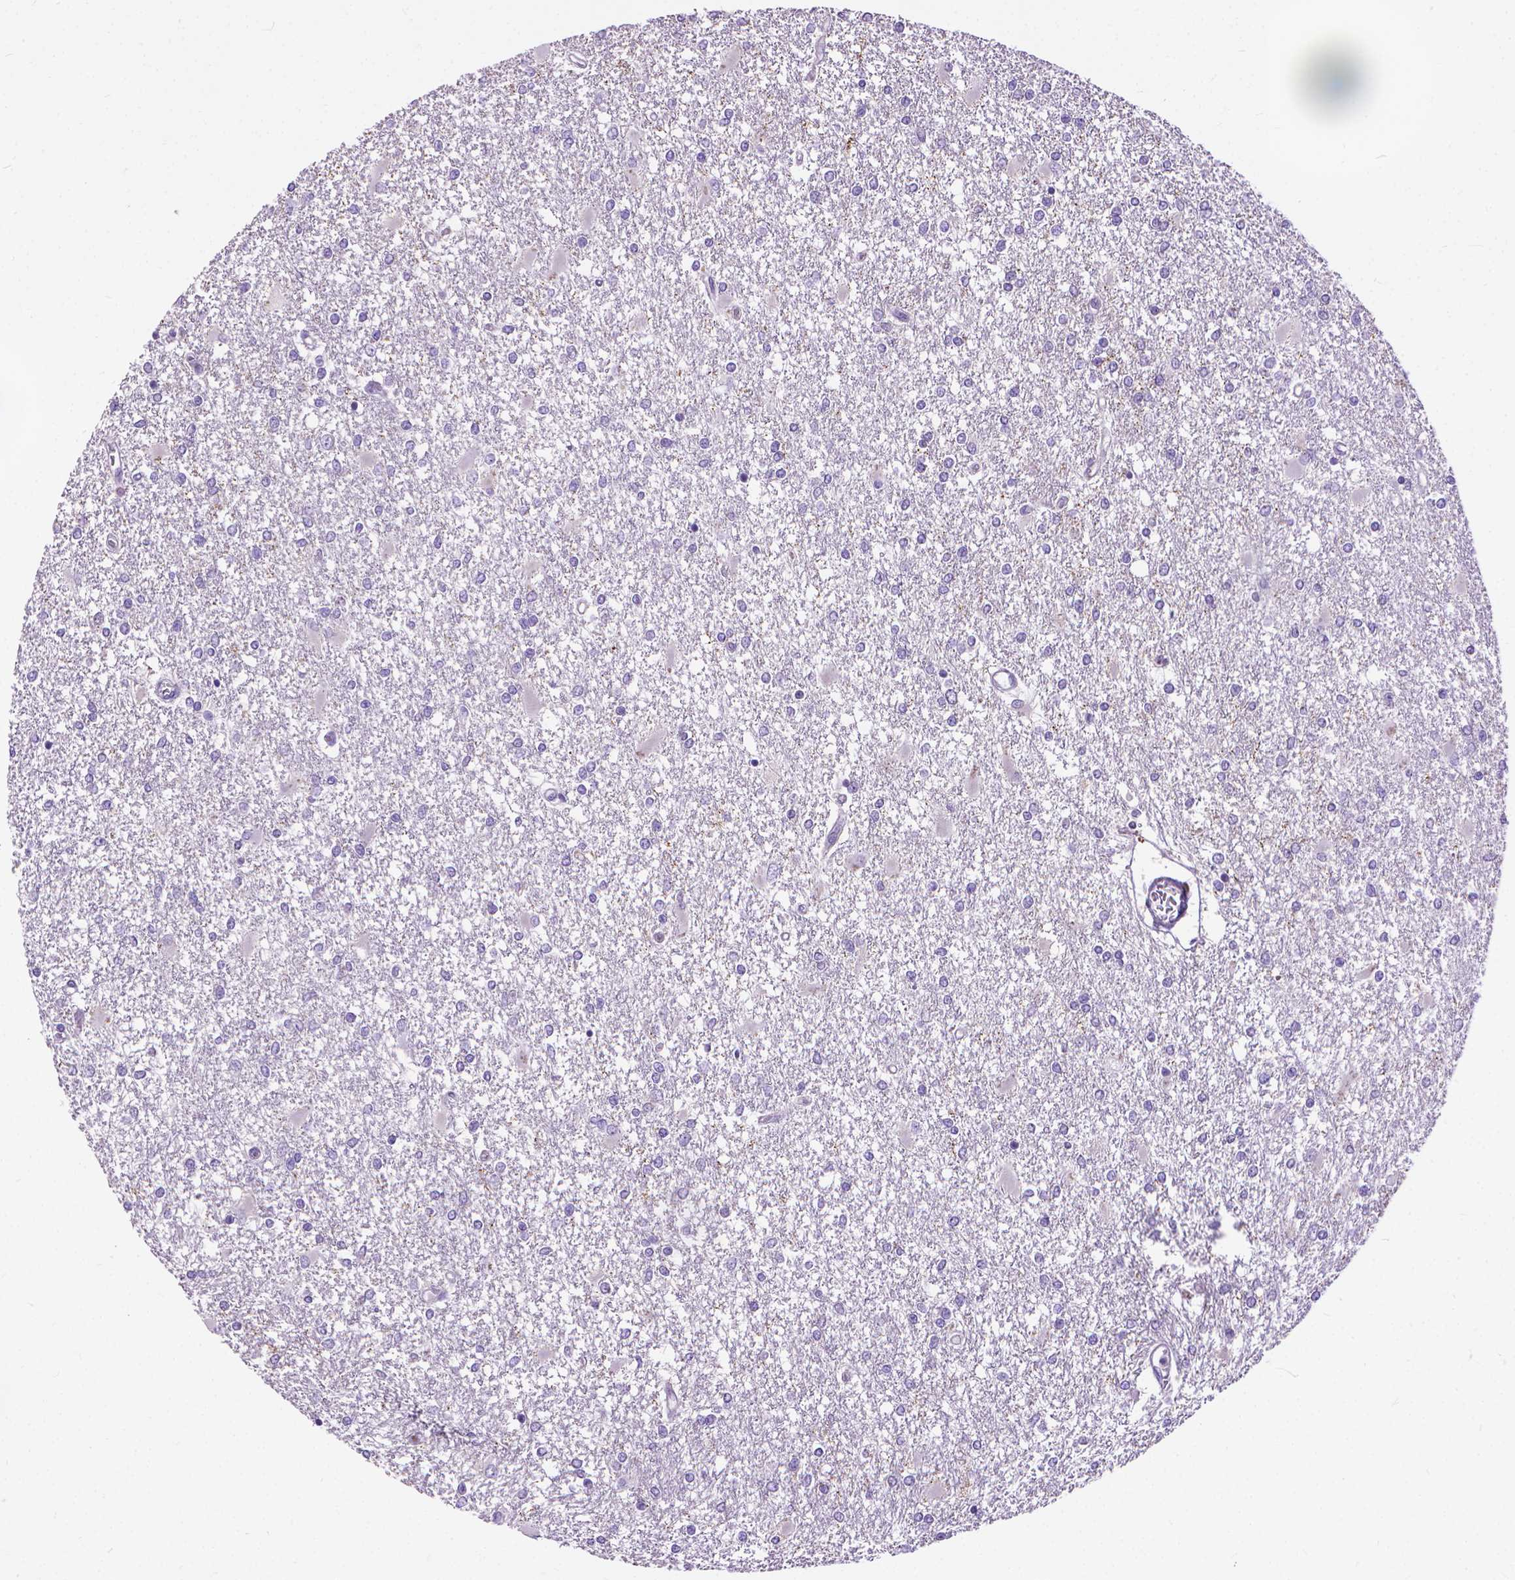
{"staining": {"intensity": "negative", "quantity": "none", "location": "none"}, "tissue": "glioma", "cell_type": "Tumor cells", "image_type": "cancer", "snomed": [{"axis": "morphology", "description": "Glioma, malignant, High grade"}, {"axis": "topography", "description": "Cerebral cortex"}], "caption": "This is an IHC image of human malignant glioma (high-grade). There is no staining in tumor cells.", "gene": "SYN1", "patient": {"sex": "male", "age": 79}}